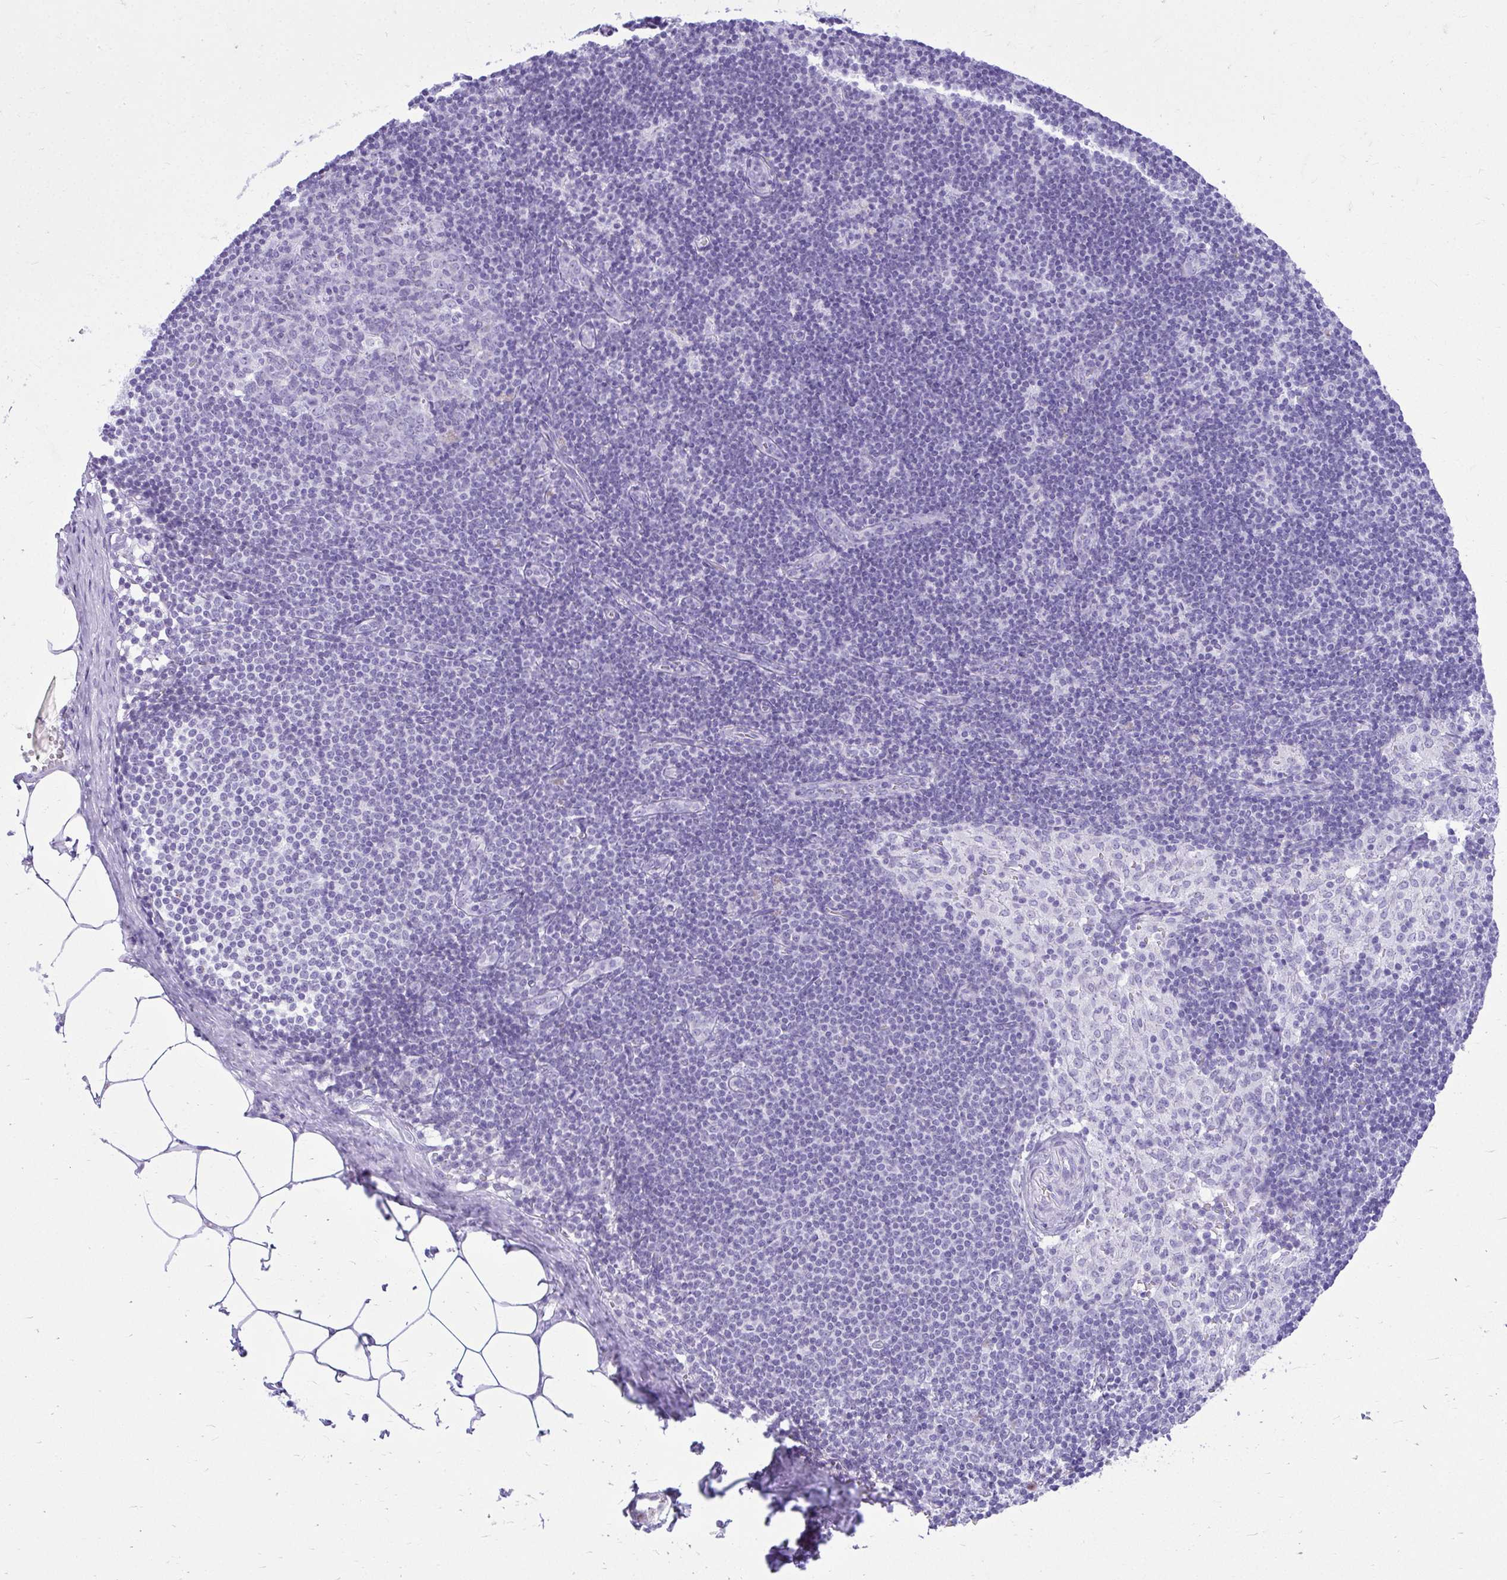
{"staining": {"intensity": "negative", "quantity": "none", "location": "none"}, "tissue": "lymph node", "cell_type": "Germinal center cells", "image_type": "normal", "snomed": [{"axis": "morphology", "description": "Normal tissue, NOS"}, {"axis": "topography", "description": "Lymph node"}], "caption": "Immunohistochemical staining of benign lymph node demonstrates no significant positivity in germinal center cells. (Stains: DAB (3,3'-diaminobenzidine) immunohistochemistry (IHC) with hematoxylin counter stain, Microscopy: brightfield microscopy at high magnification).", "gene": "RALYL", "patient": {"sex": "female", "age": 31}}